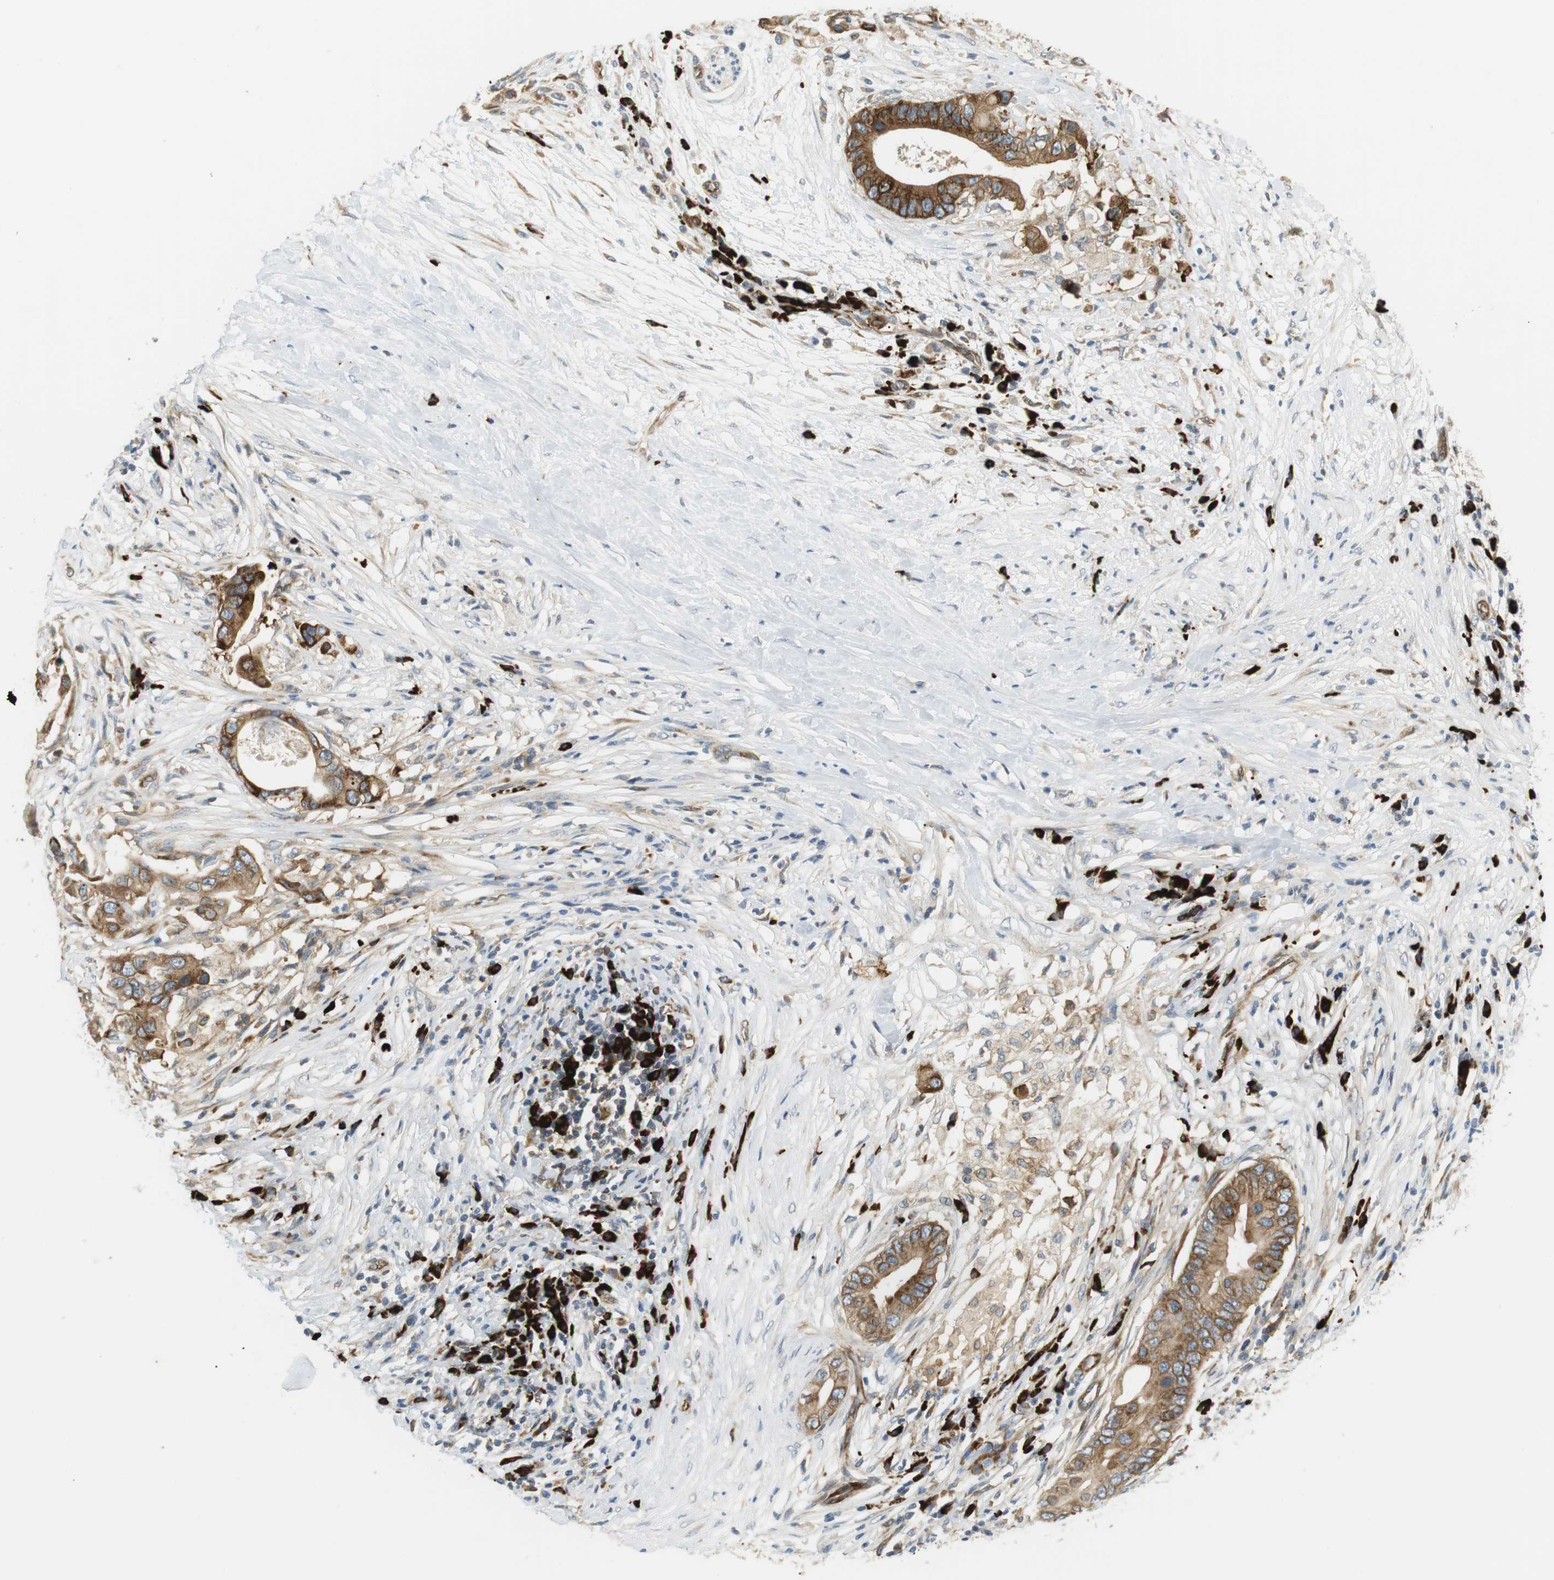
{"staining": {"intensity": "moderate", "quantity": ">75%", "location": "cytoplasmic/membranous"}, "tissue": "pancreatic cancer", "cell_type": "Tumor cells", "image_type": "cancer", "snomed": [{"axis": "morphology", "description": "Adenocarcinoma, NOS"}, {"axis": "topography", "description": "Pancreas"}], "caption": "Pancreatic cancer was stained to show a protein in brown. There is medium levels of moderate cytoplasmic/membranous staining in about >75% of tumor cells.", "gene": "TMEM200A", "patient": {"sex": "male", "age": 77}}